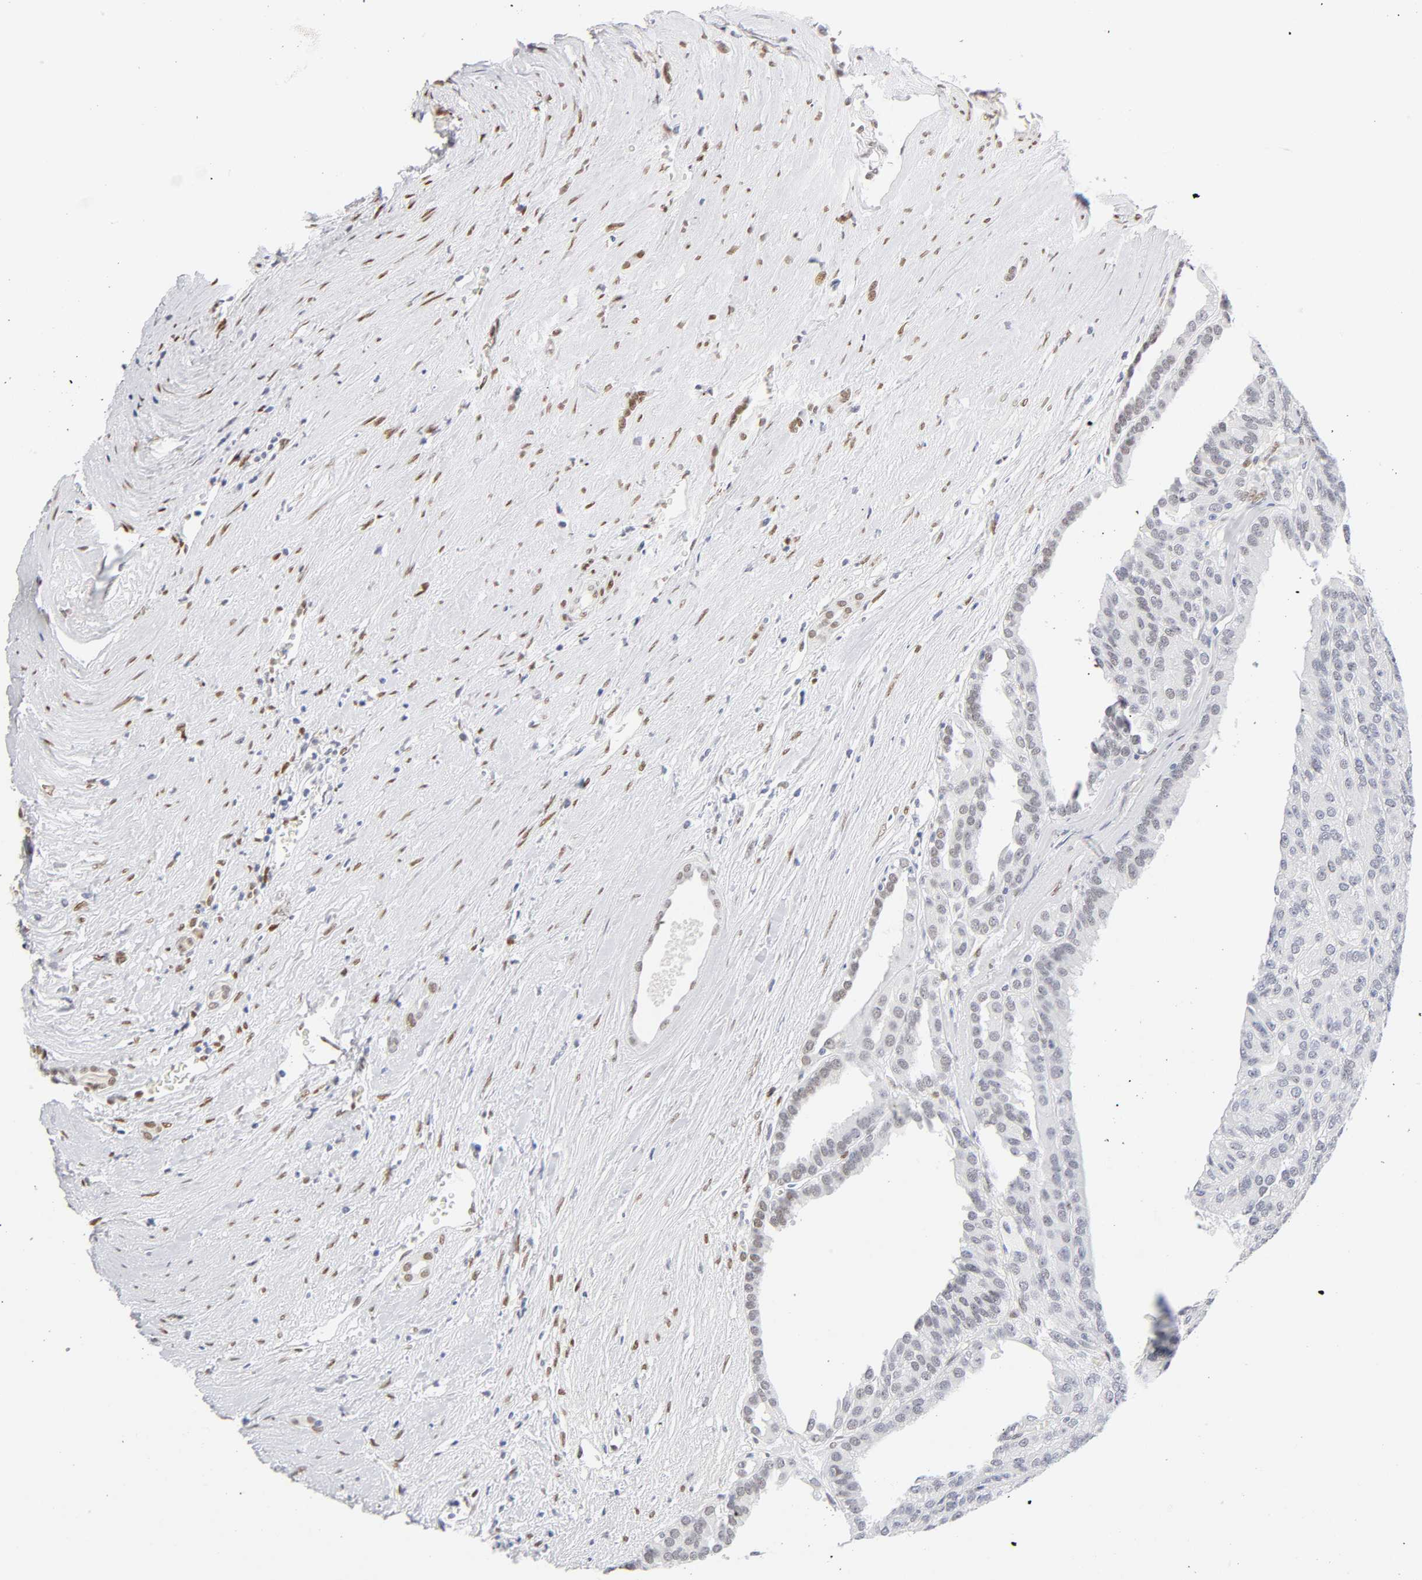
{"staining": {"intensity": "negative", "quantity": "none", "location": "none"}, "tissue": "renal cancer", "cell_type": "Tumor cells", "image_type": "cancer", "snomed": [{"axis": "morphology", "description": "Adenocarcinoma, NOS"}, {"axis": "topography", "description": "Kidney"}], "caption": "This is a micrograph of immunohistochemistry (IHC) staining of renal cancer (adenocarcinoma), which shows no positivity in tumor cells.", "gene": "NFIC", "patient": {"sex": "male", "age": 46}}